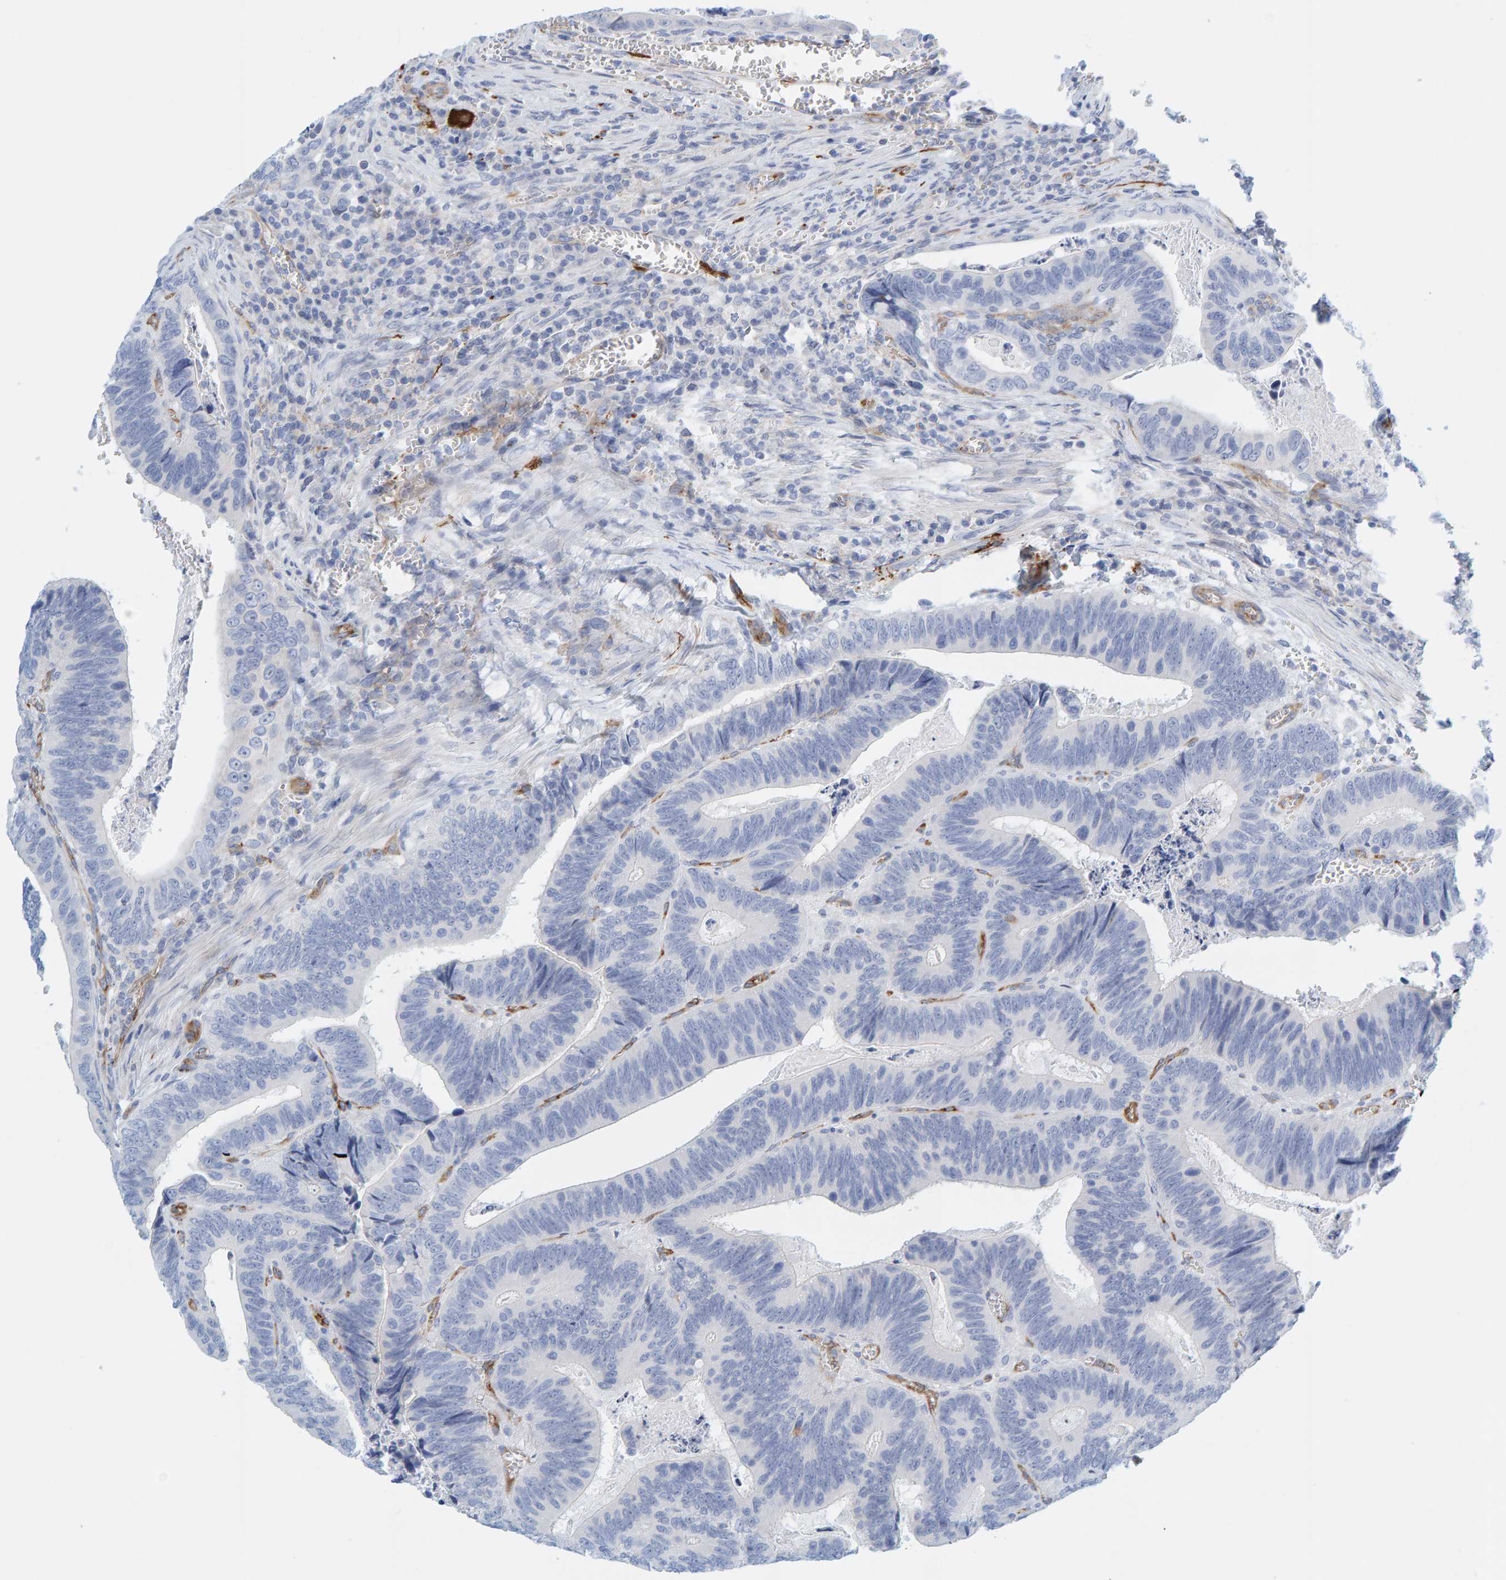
{"staining": {"intensity": "negative", "quantity": "none", "location": "none"}, "tissue": "colorectal cancer", "cell_type": "Tumor cells", "image_type": "cancer", "snomed": [{"axis": "morphology", "description": "Inflammation, NOS"}, {"axis": "morphology", "description": "Adenocarcinoma, NOS"}, {"axis": "topography", "description": "Colon"}], "caption": "Photomicrograph shows no protein staining in tumor cells of colorectal cancer (adenocarcinoma) tissue. (Stains: DAB (3,3'-diaminobenzidine) IHC with hematoxylin counter stain, Microscopy: brightfield microscopy at high magnification).", "gene": "MAP1B", "patient": {"sex": "male", "age": 72}}